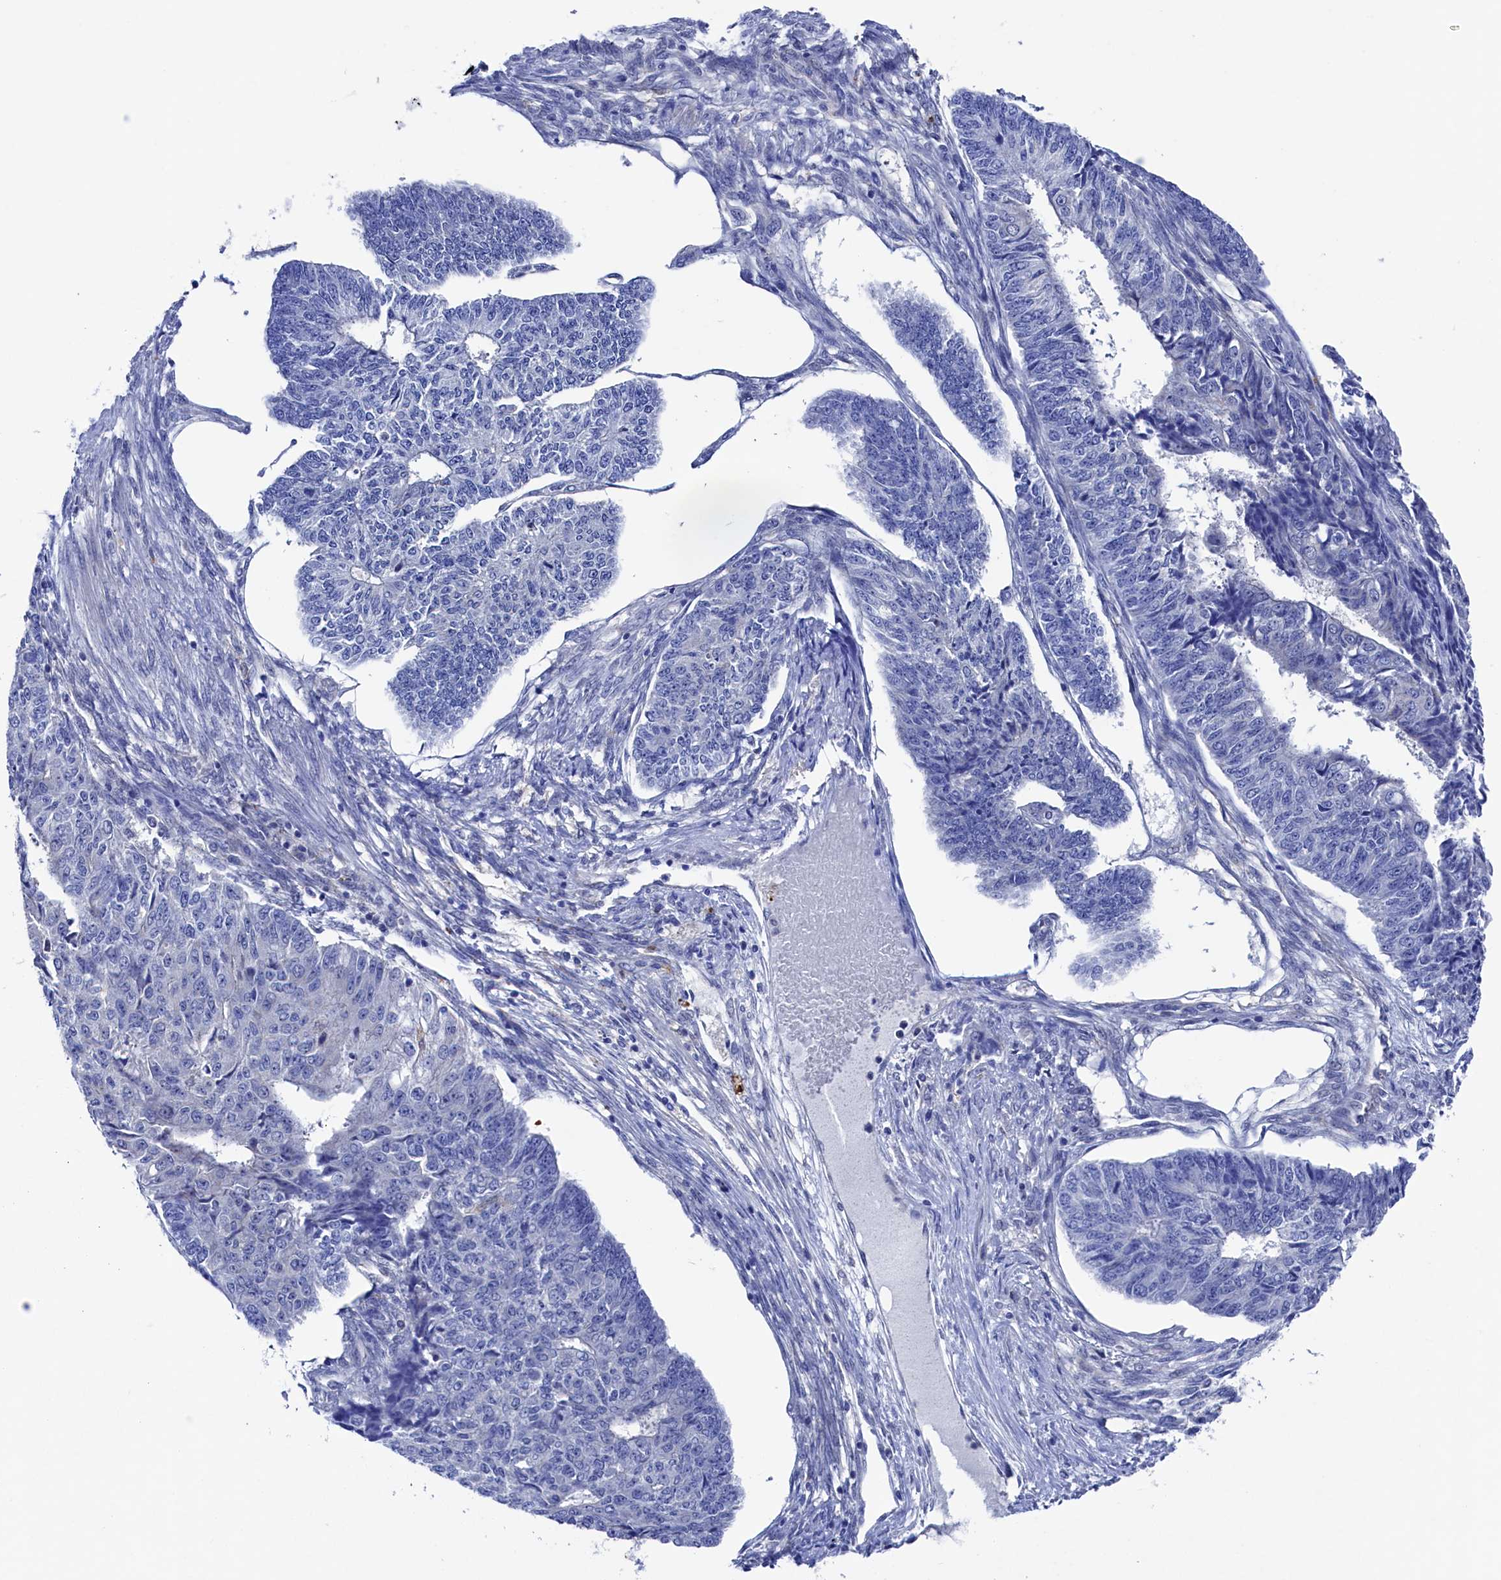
{"staining": {"intensity": "negative", "quantity": "none", "location": "none"}, "tissue": "endometrial cancer", "cell_type": "Tumor cells", "image_type": "cancer", "snomed": [{"axis": "morphology", "description": "Adenocarcinoma, NOS"}, {"axis": "topography", "description": "Endometrium"}], "caption": "Histopathology image shows no protein positivity in tumor cells of adenocarcinoma (endometrial) tissue. The staining was performed using DAB to visualize the protein expression in brown, while the nuclei were stained in blue with hematoxylin (Magnification: 20x).", "gene": "RNH1", "patient": {"sex": "female", "age": 32}}